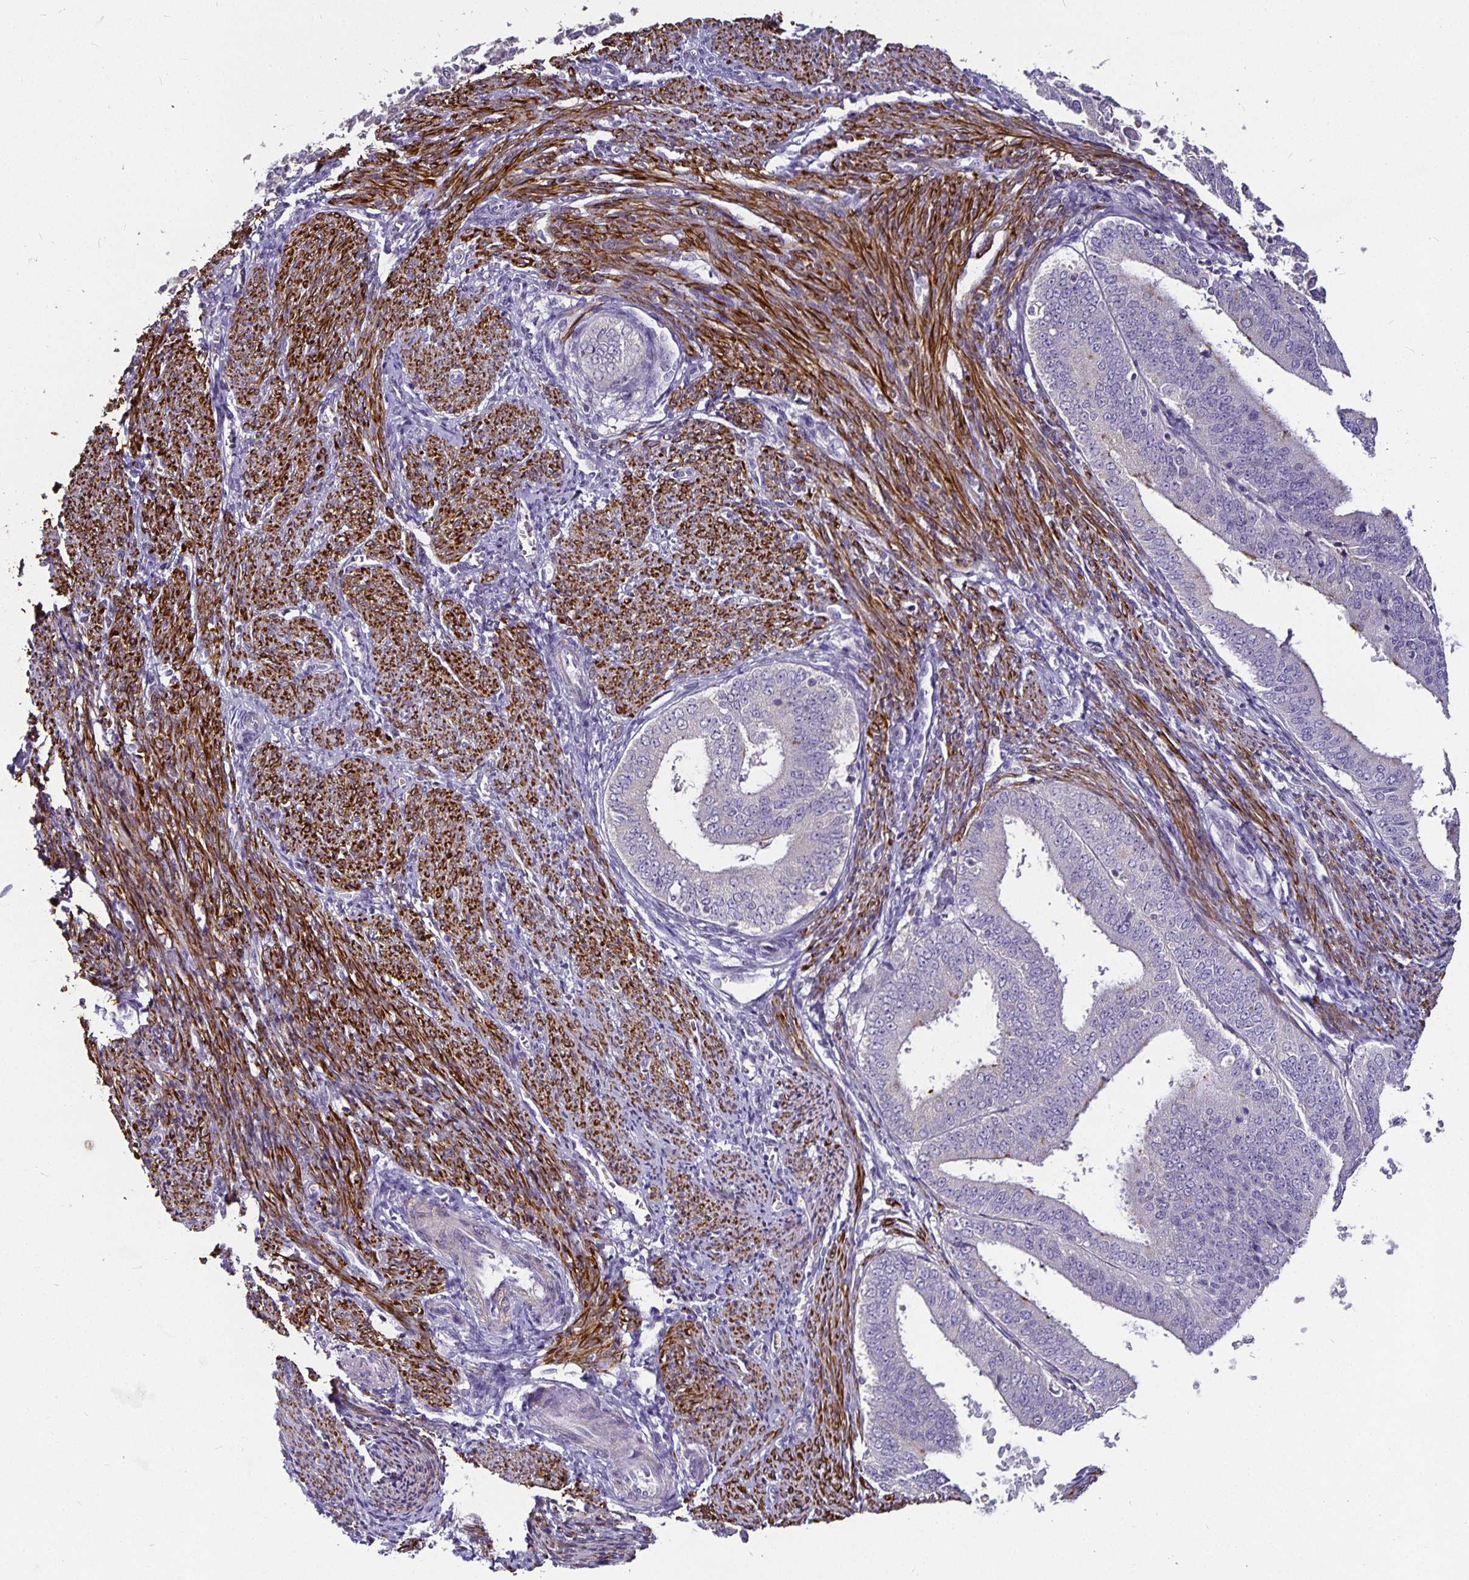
{"staining": {"intensity": "negative", "quantity": "none", "location": "none"}, "tissue": "endometrial cancer", "cell_type": "Tumor cells", "image_type": "cancer", "snomed": [{"axis": "morphology", "description": "Adenocarcinoma, NOS"}, {"axis": "topography", "description": "Endometrium"}], "caption": "Endometrial cancer stained for a protein using immunohistochemistry demonstrates no positivity tumor cells.", "gene": "CA12", "patient": {"sex": "female", "age": 63}}